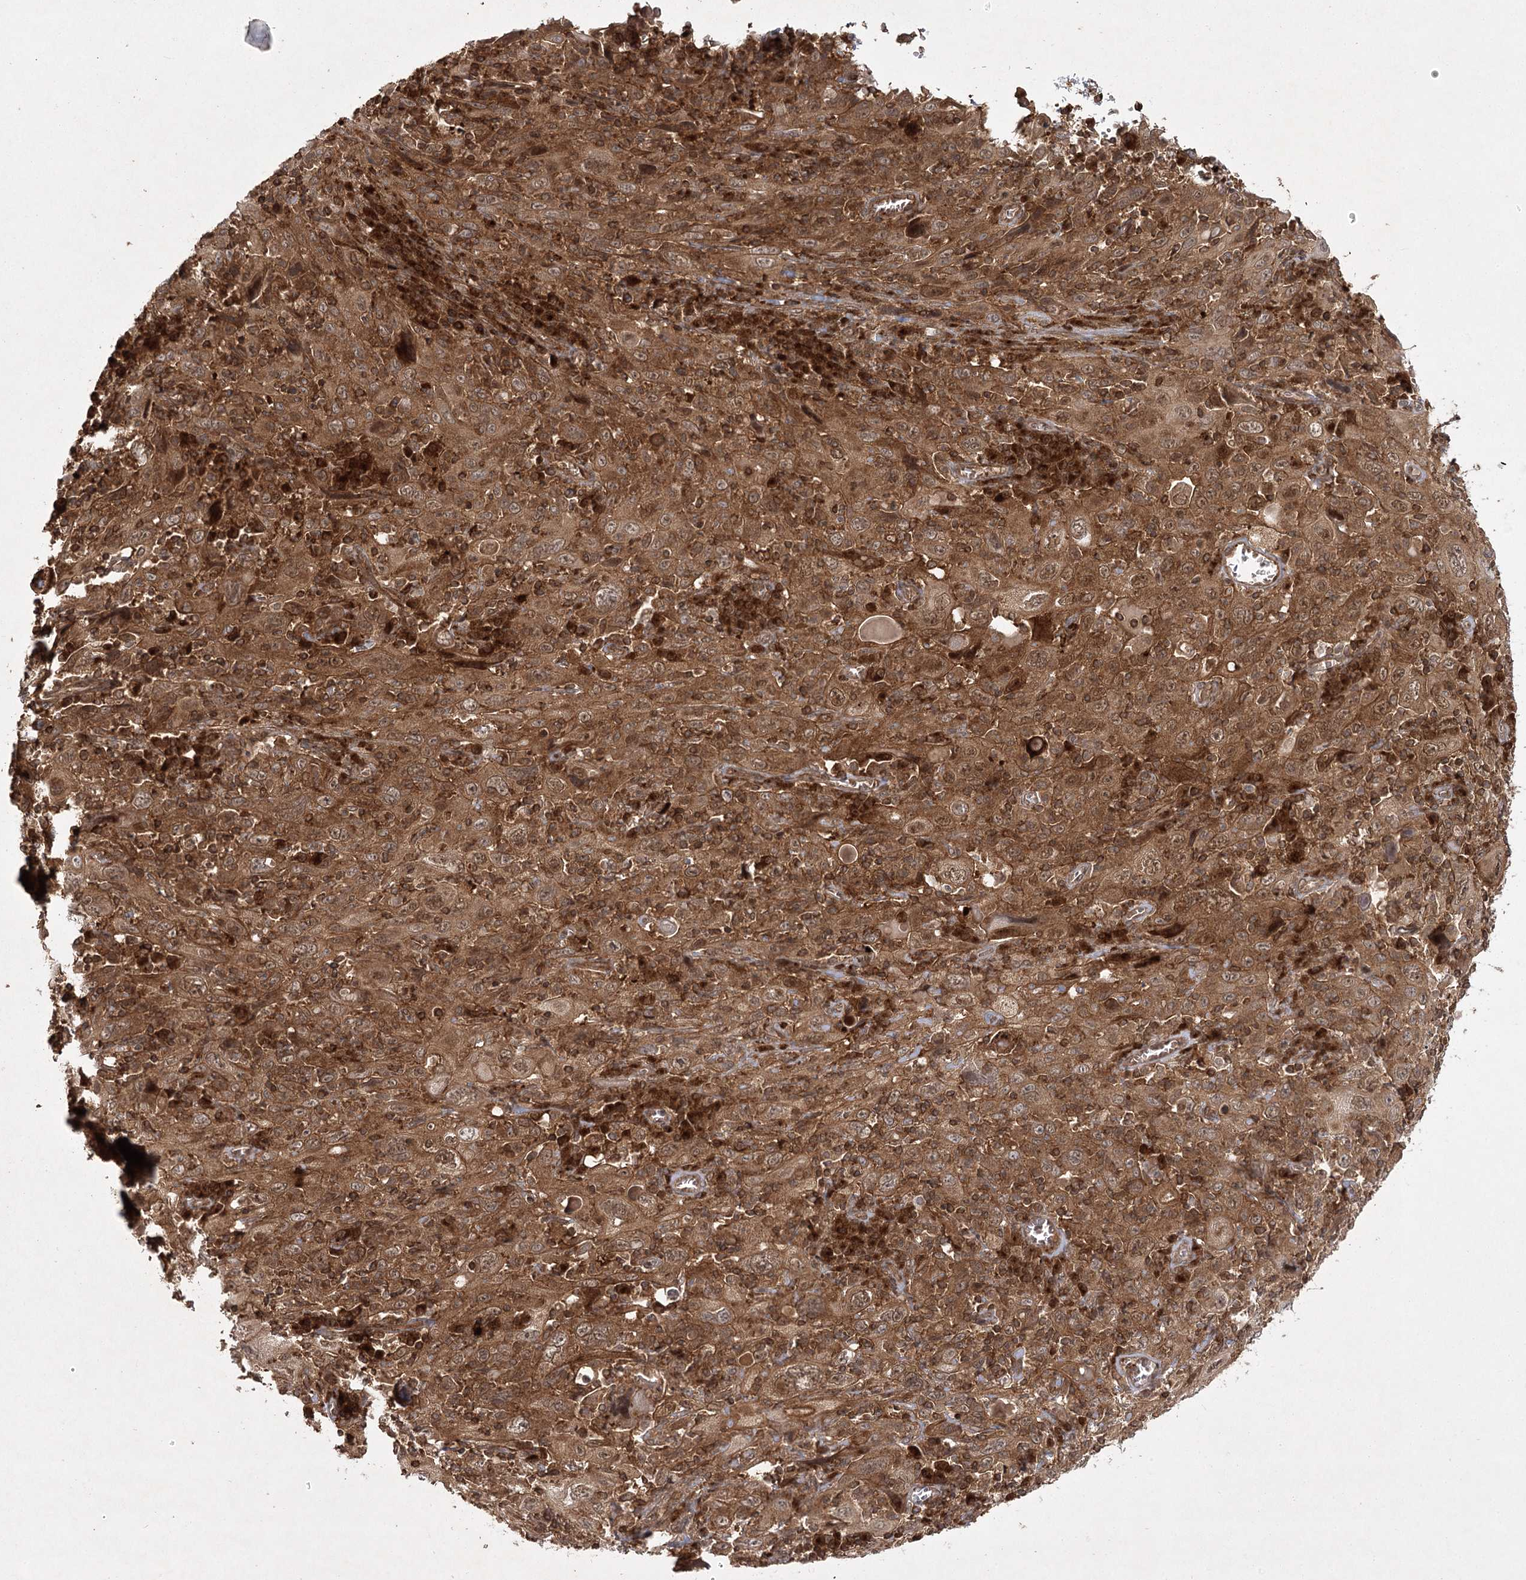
{"staining": {"intensity": "moderate", "quantity": ">75%", "location": "cytoplasmic/membranous,nuclear"}, "tissue": "cervical cancer", "cell_type": "Tumor cells", "image_type": "cancer", "snomed": [{"axis": "morphology", "description": "Squamous cell carcinoma, NOS"}, {"axis": "topography", "description": "Cervix"}], "caption": "A brown stain highlights moderate cytoplasmic/membranous and nuclear staining of a protein in human cervical squamous cell carcinoma tumor cells. The staining is performed using DAB (3,3'-diaminobenzidine) brown chromogen to label protein expression. The nuclei are counter-stained blue using hematoxylin.", "gene": "MDFIC", "patient": {"sex": "female", "age": 46}}